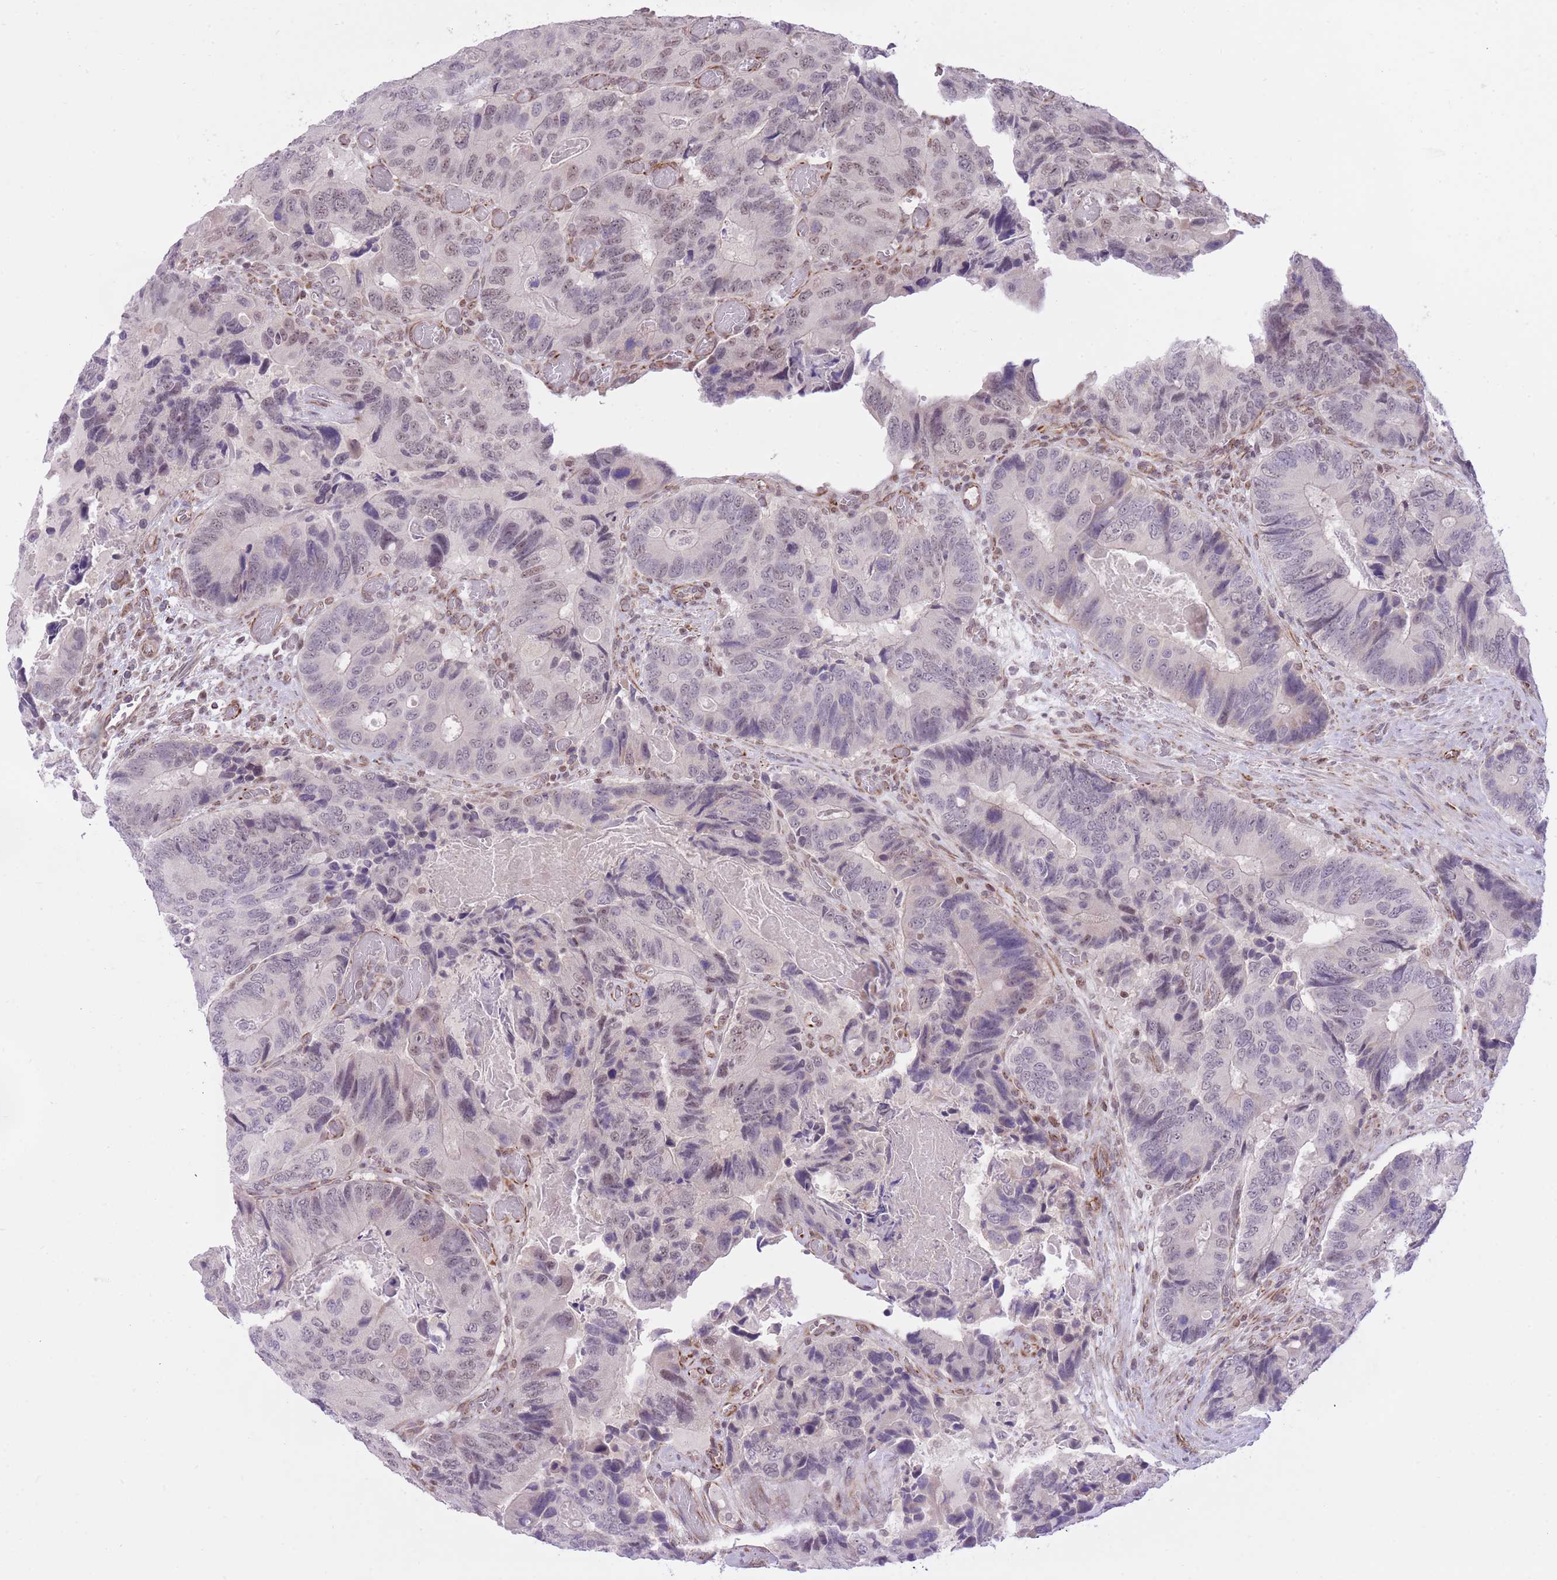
{"staining": {"intensity": "weak", "quantity": "25%-75%", "location": "nuclear"}, "tissue": "colorectal cancer", "cell_type": "Tumor cells", "image_type": "cancer", "snomed": [{"axis": "morphology", "description": "Adenocarcinoma, NOS"}, {"axis": "topography", "description": "Colon"}], "caption": "A photomicrograph of colorectal adenocarcinoma stained for a protein demonstrates weak nuclear brown staining in tumor cells.", "gene": "ELL", "patient": {"sex": "male", "age": 84}}